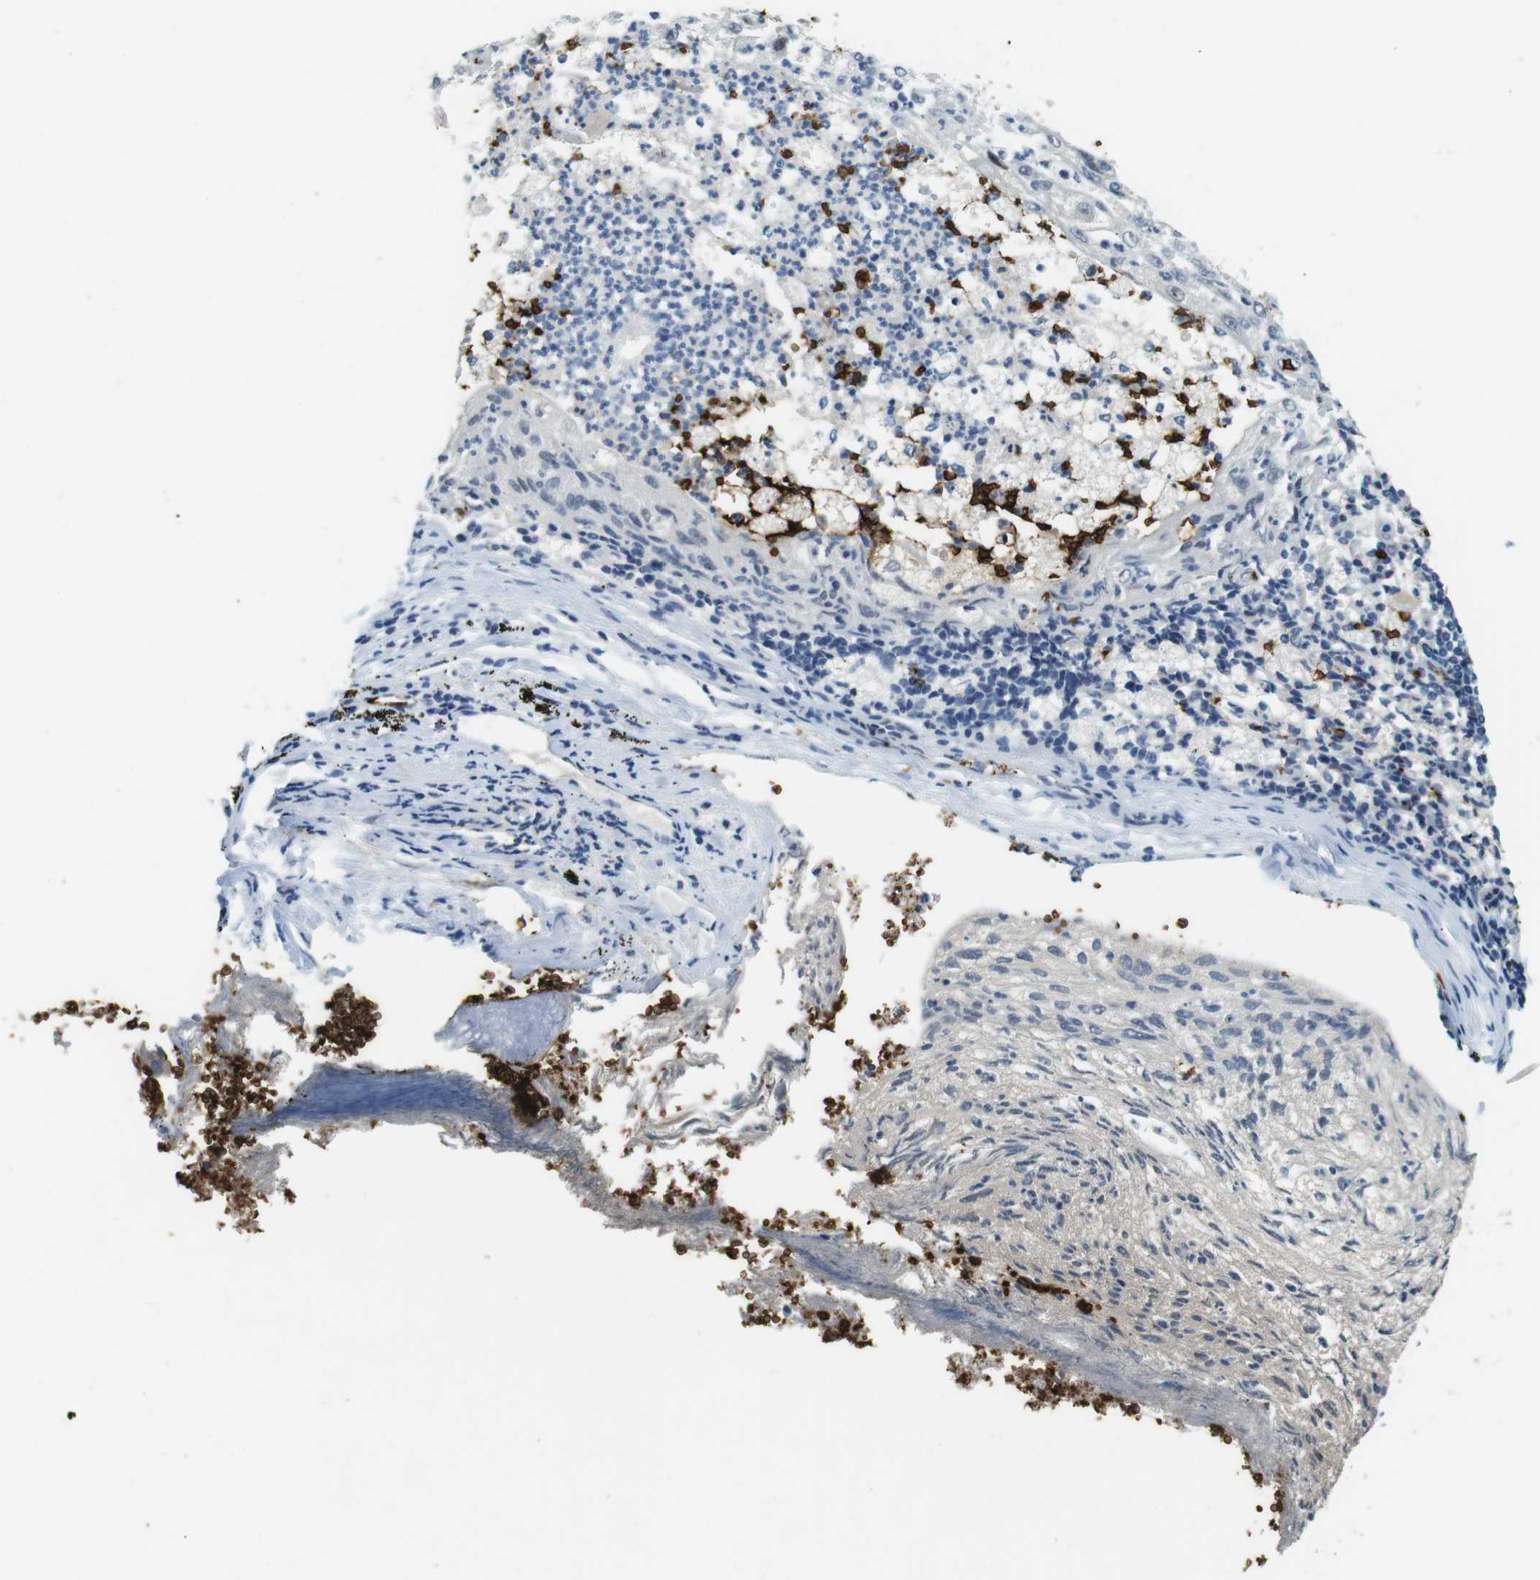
{"staining": {"intensity": "negative", "quantity": "none", "location": "none"}, "tissue": "lung cancer", "cell_type": "Tumor cells", "image_type": "cancer", "snomed": [{"axis": "morphology", "description": "Inflammation, NOS"}, {"axis": "morphology", "description": "Squamous cell carcinoma, NOS"}, {"axis": "topography", "description": "Lymph node"}, {"axis": "topography", "description": "Soft tissue"}, {"axis": "topography", "description": "Lung"}], "caption": "A photomicrograph of human lung cancer is negative for staining in tumor cells.", "gene": "SLC4A1", "patient": {"sex": "male", "age": 66}}